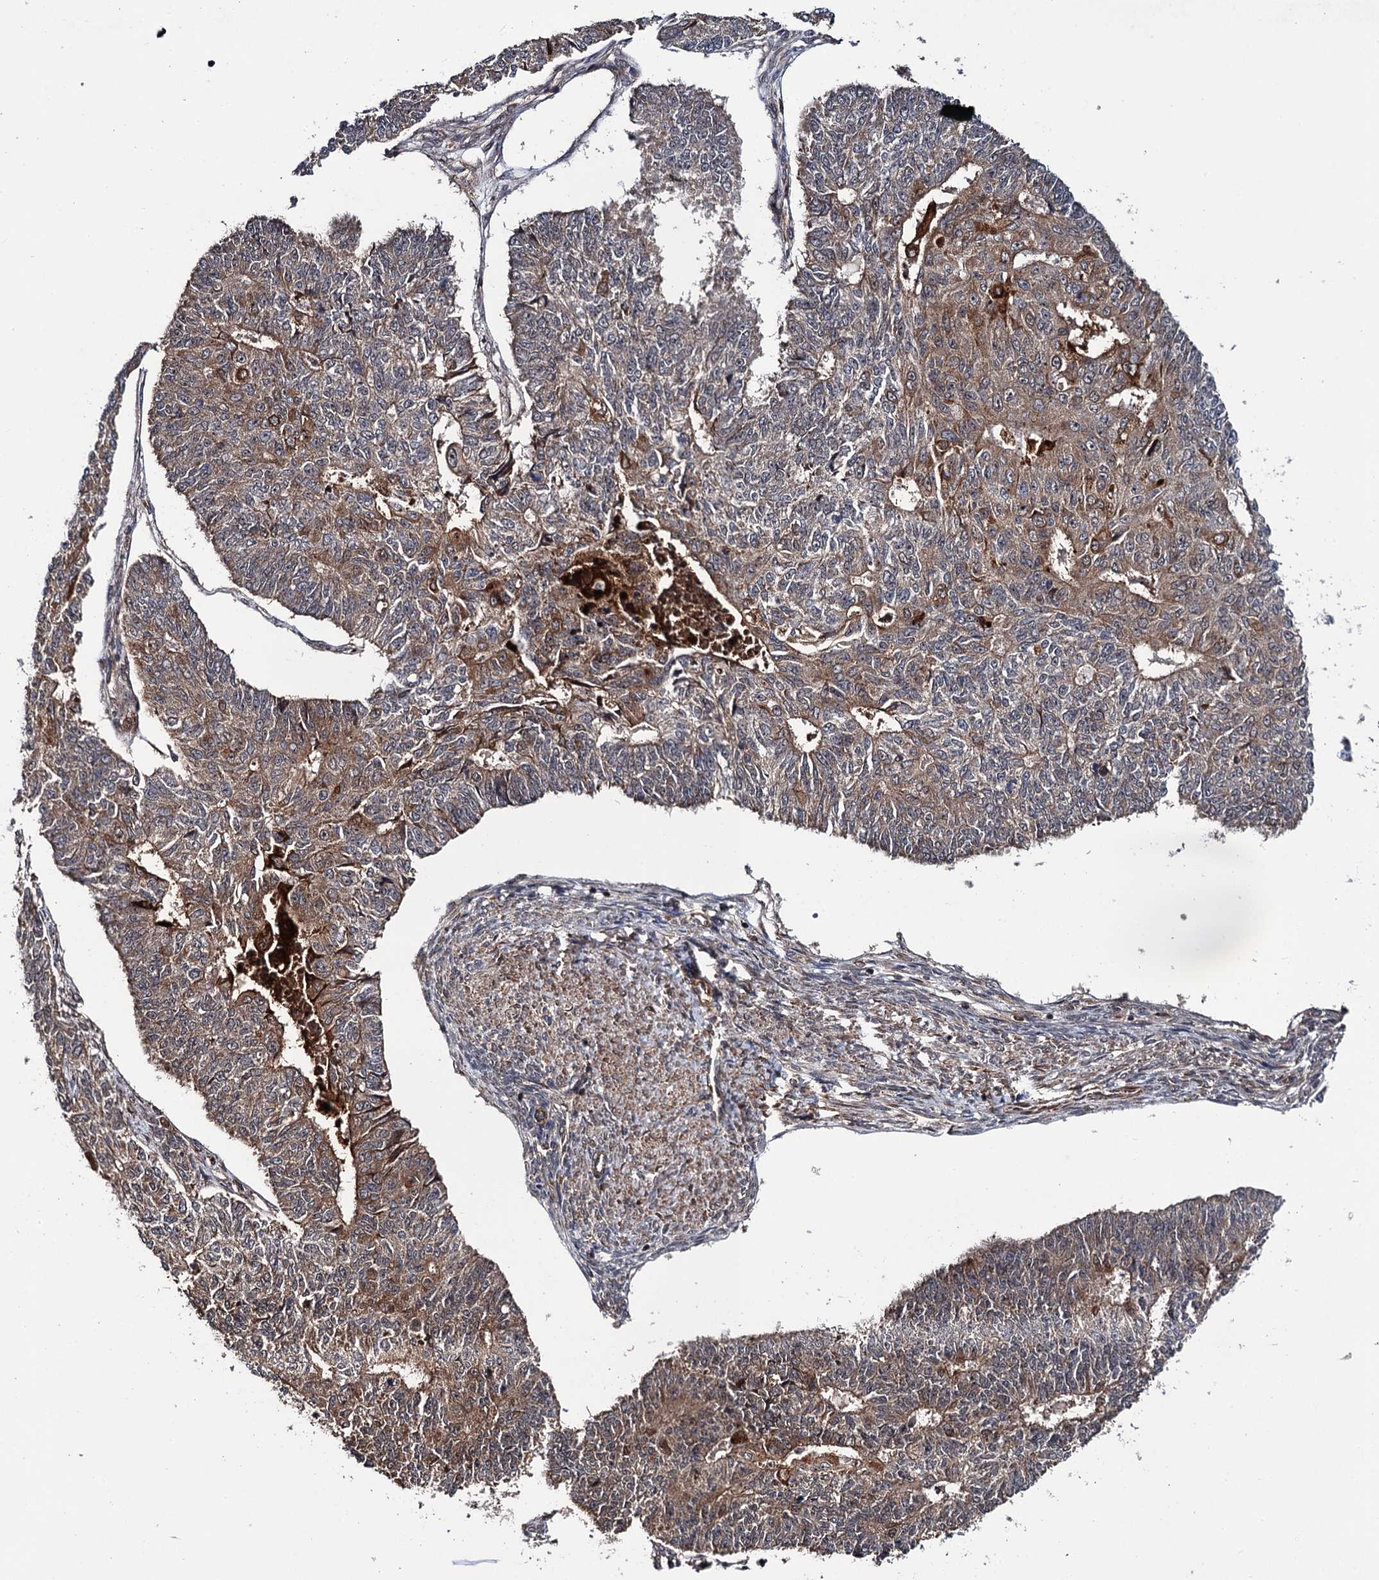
{"staining": {"intensity": "moderate", "quantity": "25%-75%", "location": "cytoplasmic/membranous"}, "tissue": "endometrial cancer", "cell_type": "Tumor cells", "image_type": "cancer", "snomed": [{"axis": "morphology", "description": "Adenocarcinoma, NOS"}, {"axis": "topography", "description": "Endometrium"}], "caption": "Brown immunohistochemical staining in human adenocarcinoma (endometrial) reveals moderate cytoplasmic/membranous expression in about 25%-75% of tumor cells.", "gene": "FSIP1", "patient": {"sex": "female", "age": 32}}